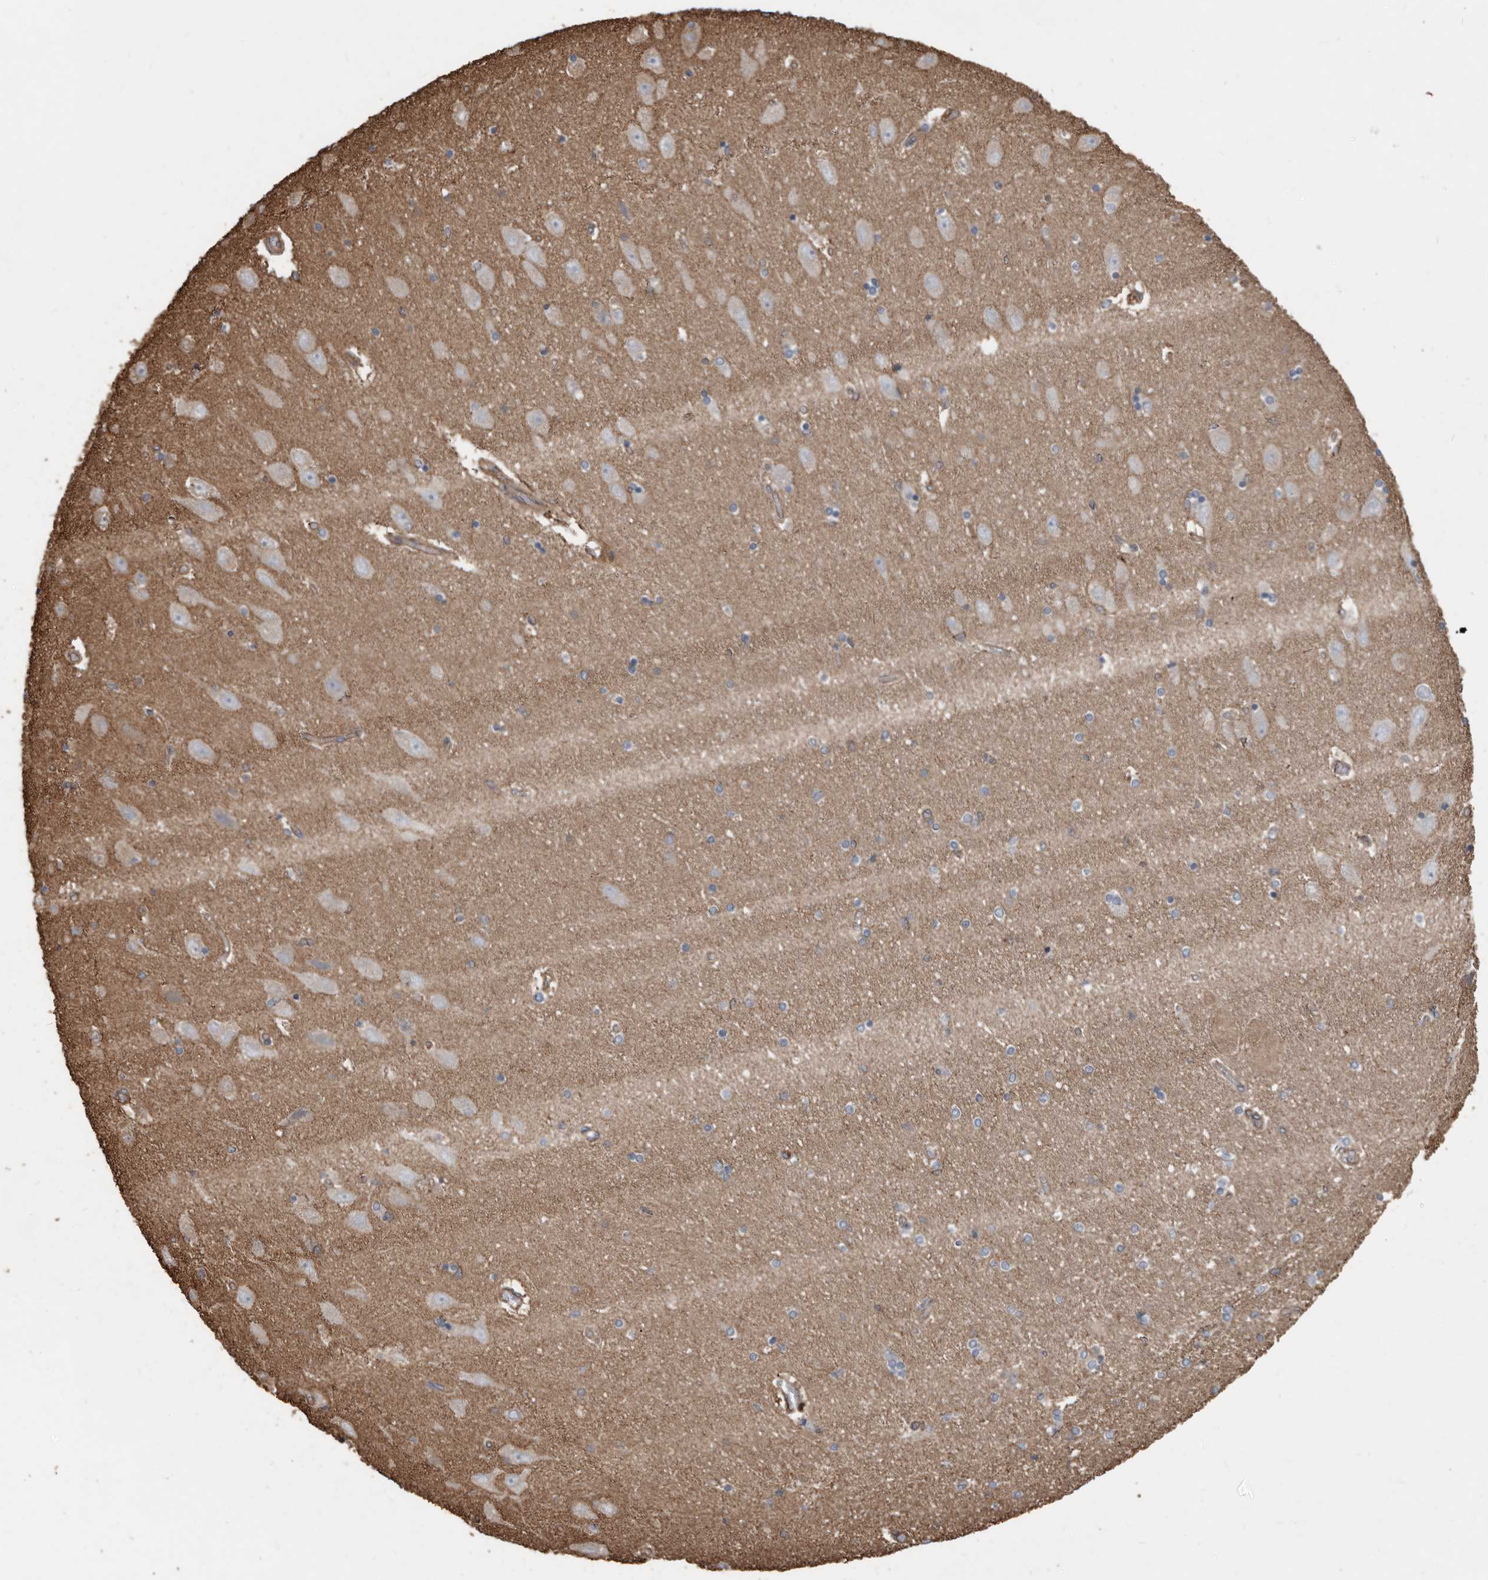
{"staining": {"intensity": "weak", "quantity": "<25%", "location": "cytoplasmic/membranous"}, "tissue": "hippocampus", "cell_type": "Glial cells", "image_type": "normal", "snomed": [{"axis": "morphology", "description": "Normal tissue, NOS"}, {"axis": "topography", "description": "Hippocampus"}], "caption": "Glial cells show no significant staining in benign hippocampus. The staining was performed using DAB to visualize the protein expression in brown, while the nuclei were stained in blue with hematoxylin (Magnification: 20x).", "gene": "DENND6B", "patient": {"sex": "female", "age": 54}}